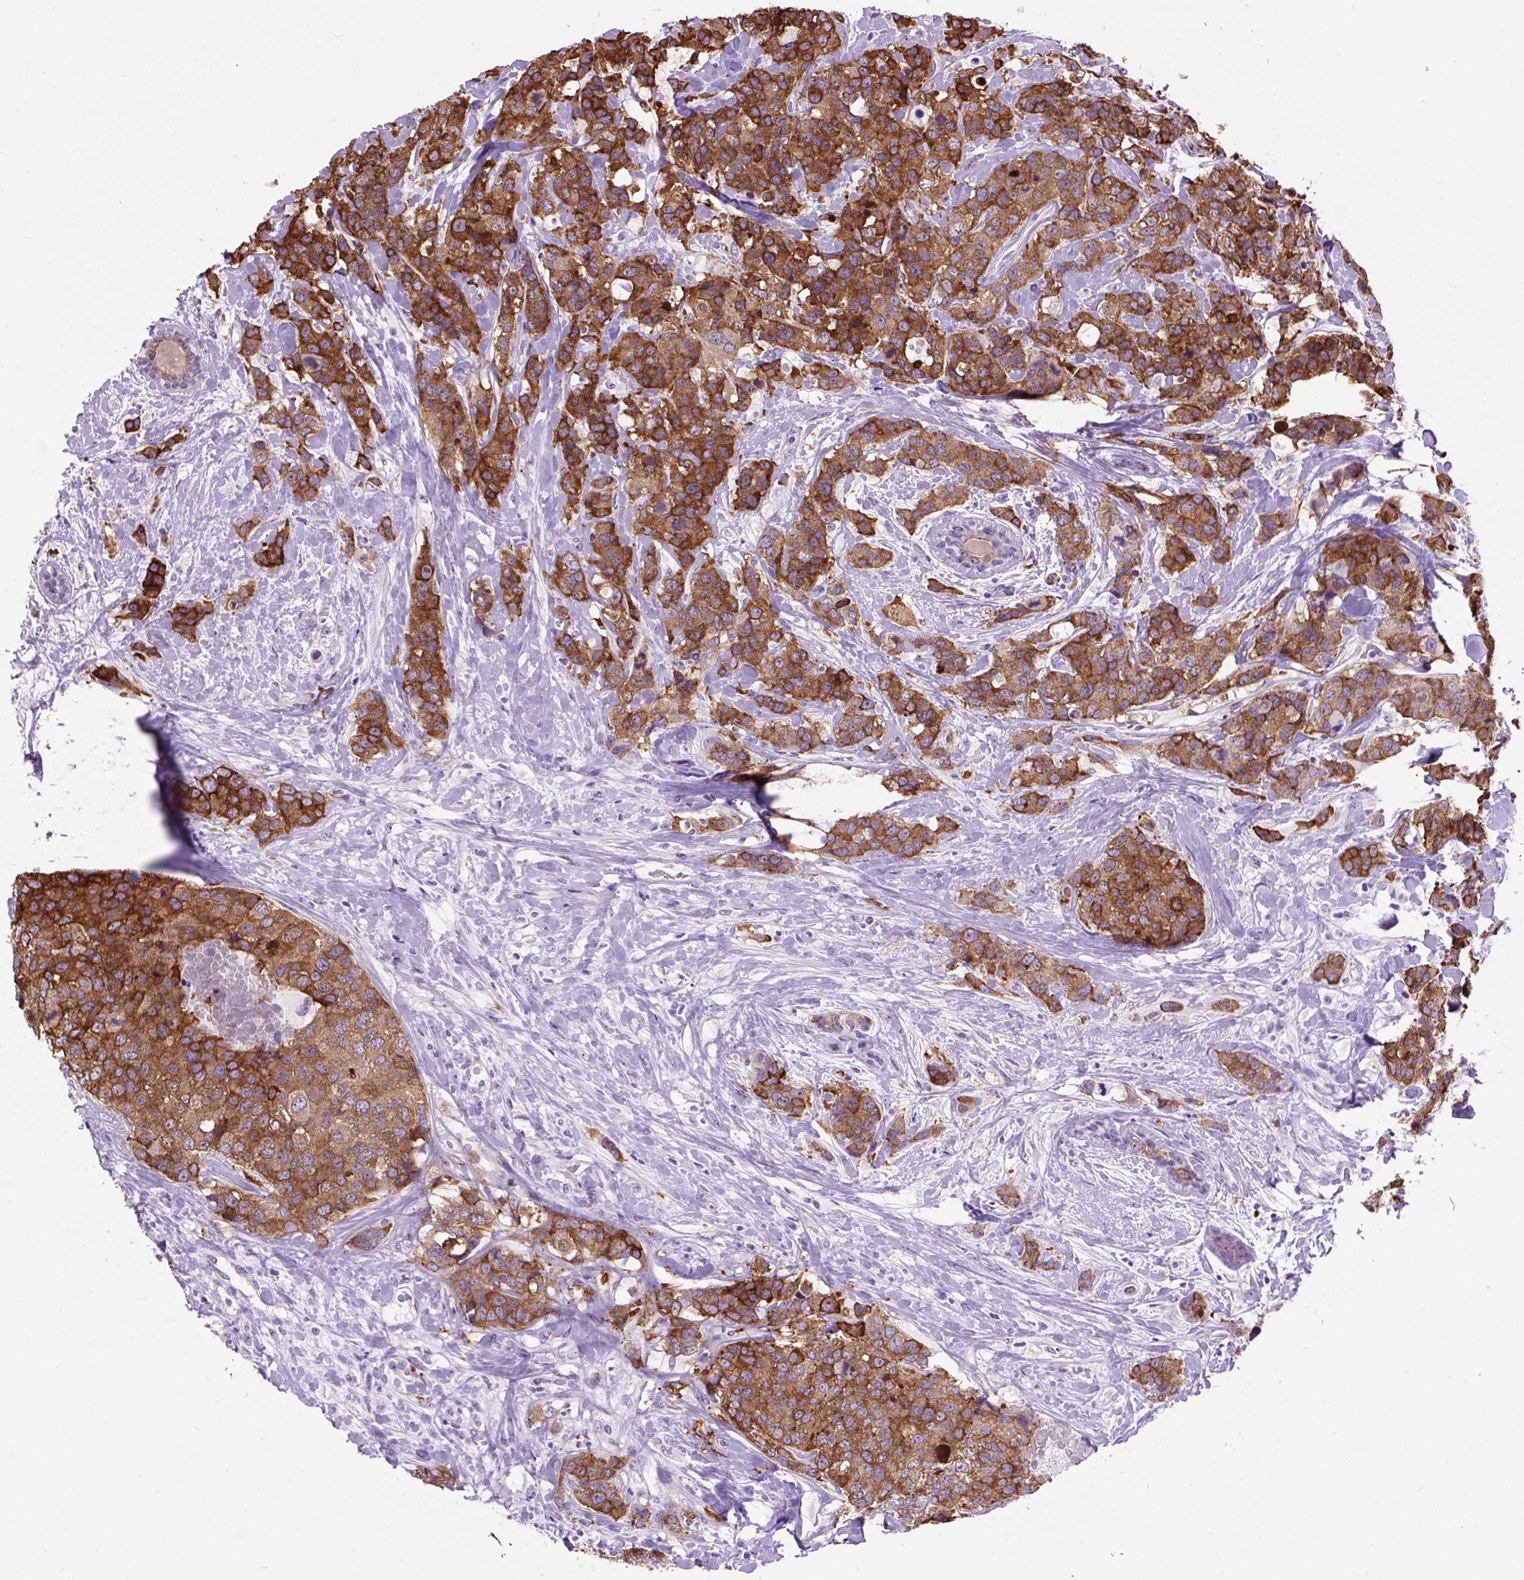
{"staining": {"intensity": "strong", "quantity": ">75%", "location": "cytoplasmic/membranous"}, "tissue": "breast cancer", "cell_type": "Tumor cells", "image_type": "cancer", "snomed": [{"axis": "morphology", "description": "Lobular carcinoma"}, {"axis": "topography", "description": "Breast"}], "caption": "Immunohistochemical staining of breast lobular carcinoma displays high levels of strong cytoplasmic/membranous expression in approximately >75% of tumor cells. Nuclei are stained in blue.", "gene": "MAPT", "patient": {"sex": "female", "age": 59}}